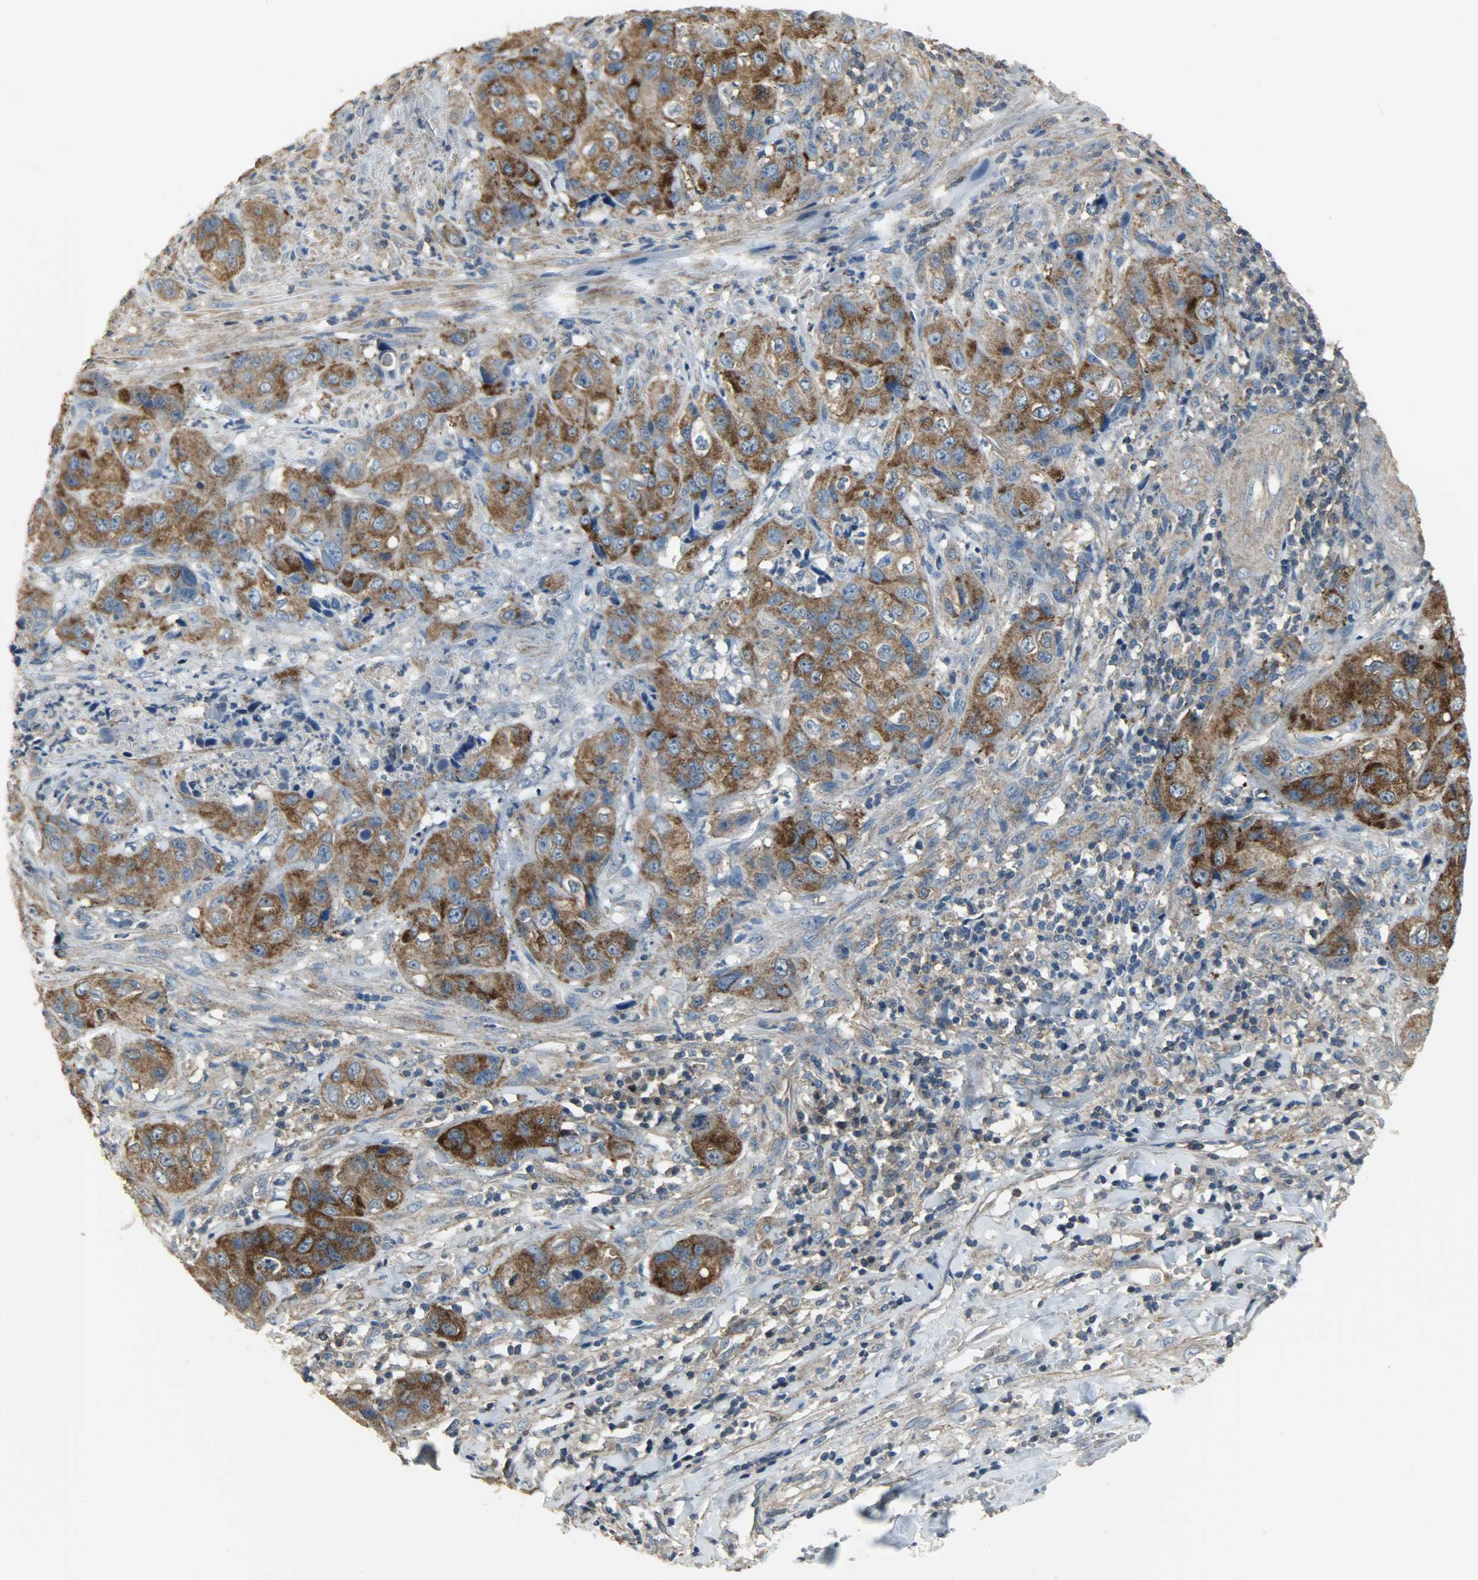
{"staining": {"intensity": "moderate", "quantity": ">75%", "location": "cytoplasmic/membranous"}, "tissue": "liver cancer", "cell_type": "Tumor cells", "image_type": "cancer", "snomed": [{"axis": "morphology", "description": "Cholangiocarcinoma"}, {"axis": "topography", "description": "Liver"}], "caption": "This histopathology image displays IHC staining of human liver cholangiocarcinoma, with medium moderate cytoplasmic/membranous positivity in approximately >75% of tumor cells.", "gene": "DNAJA4", "patient": {"sex": "female", "age": 61}}